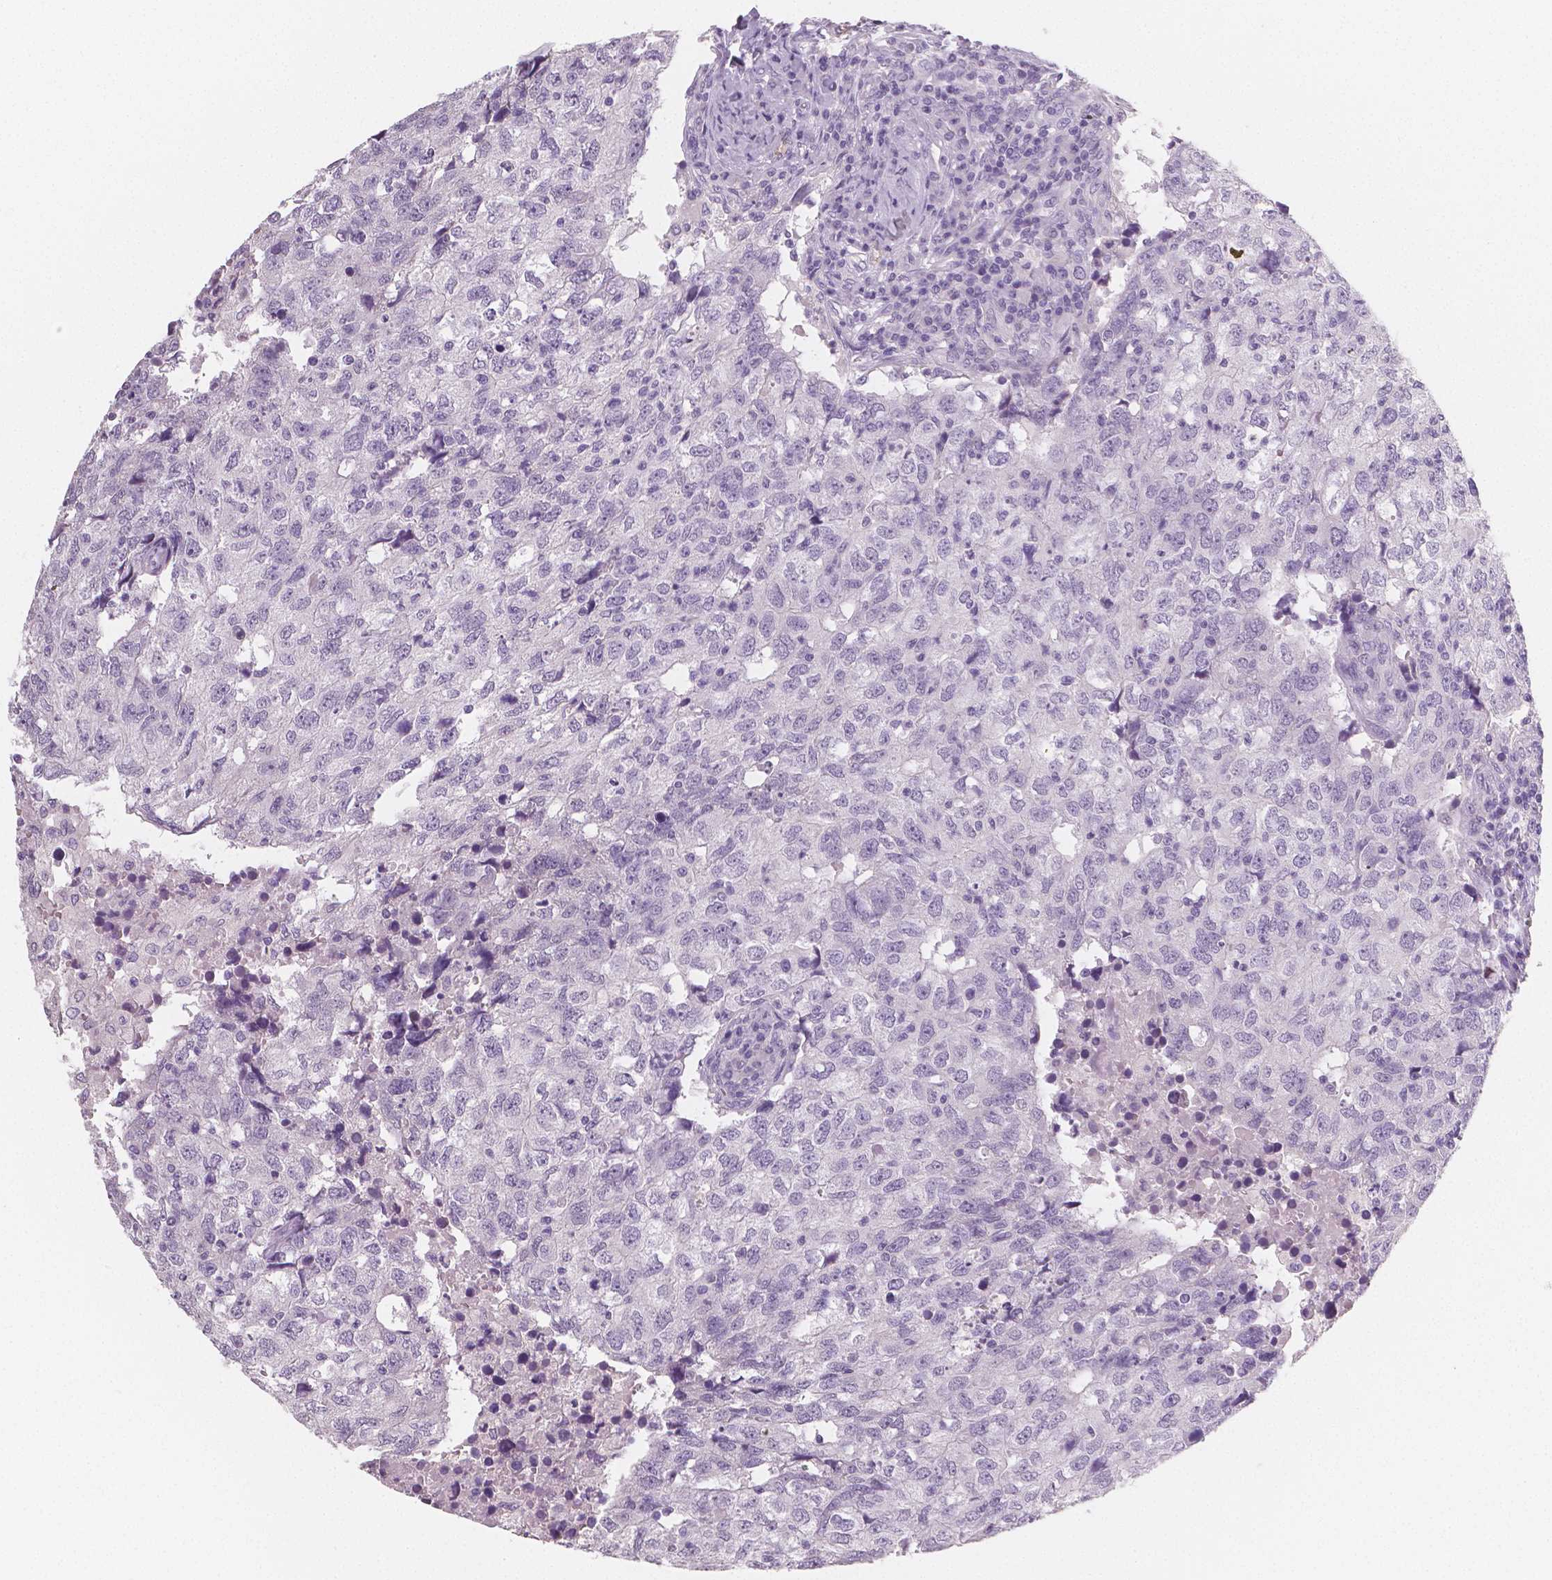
{"staining": {"intensity": "negative", "quantity": "none", "location": "none"}, "tissue": "breast cancer", "cell_type": "Tumor cells", "image_type": "cancer", "snomed": [{"axis": "morphology", "description": "Duct carcinoma"}, {"axis": "topography", "description": "Breast"}], "caption": "IHC image of human breast invasive ductal carcinoma stained for a protein (brown), which shows no positivity in tumor cells. (Stains: DAB immunohistochemistry (IHC) with hematoxylin counter stain, Microscopy: brightfield microscopy at high magnification).", "gene": "TSPAN7", "patient": {"sex": "female", "age": 30}}